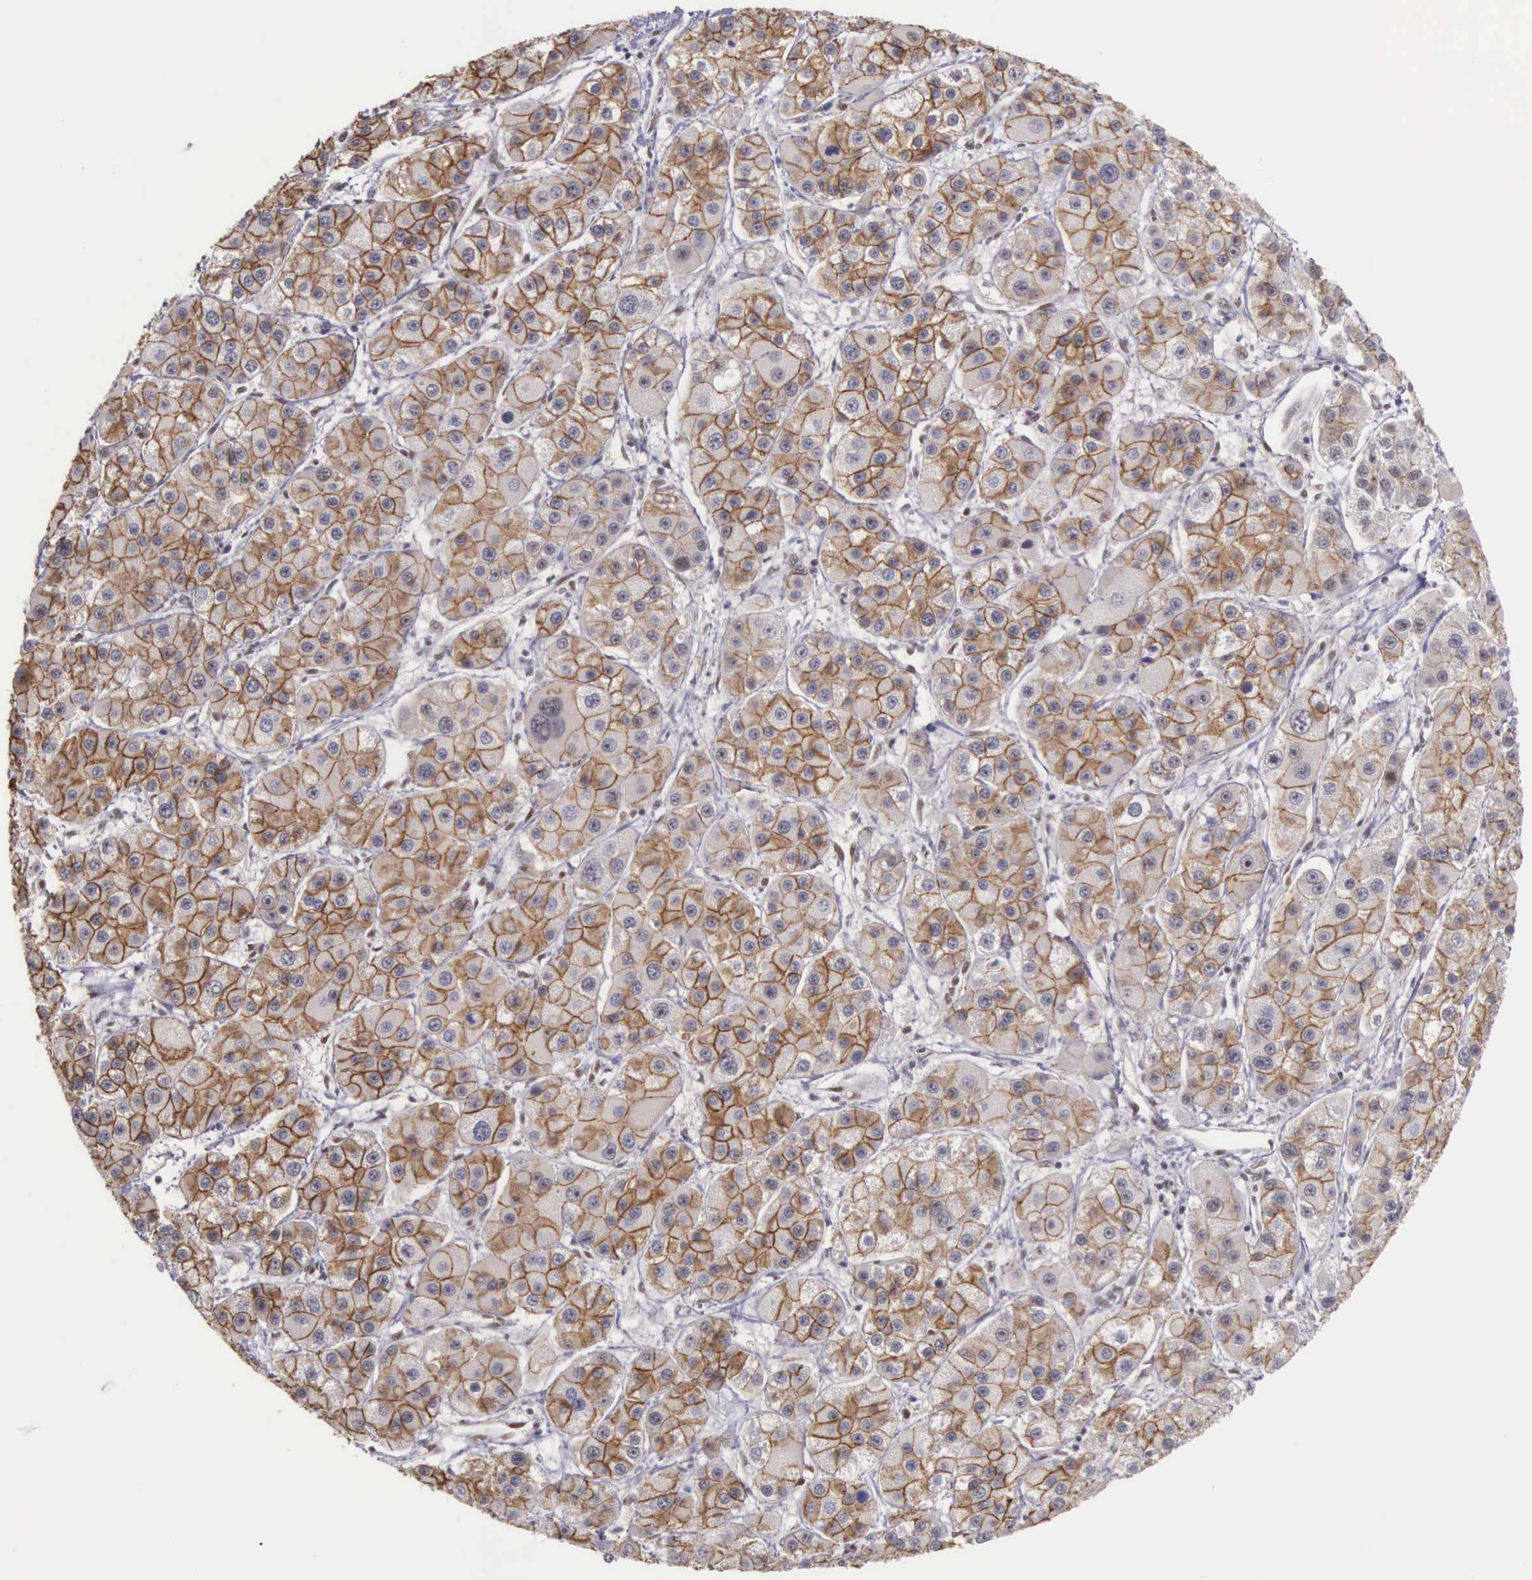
{"staining": {"intensity": "weak", "quantity": "25%-75%", "location": "cytoplasmic/membranous"}, "tissue": "liver cancer", "cell_type": "Tumor cells", "image_type": "cancer", "snomed": [{"axis": "morphology", "description": "Carcinoma, Hepatocellular, NOS"}, {"axis": "topography", "description": "Liver"}], "caption": "A micrograph of liver cancer (hepatocellular carcinoma) stained for a protein demonstrates weak cytoplasmic/membranous brown staining in tumor cells. (brown staining indicates protein expression, while blue staining denotes nuclei).", "gene": "POLR2F", "patient": {"sex": "female", "age": 85}}